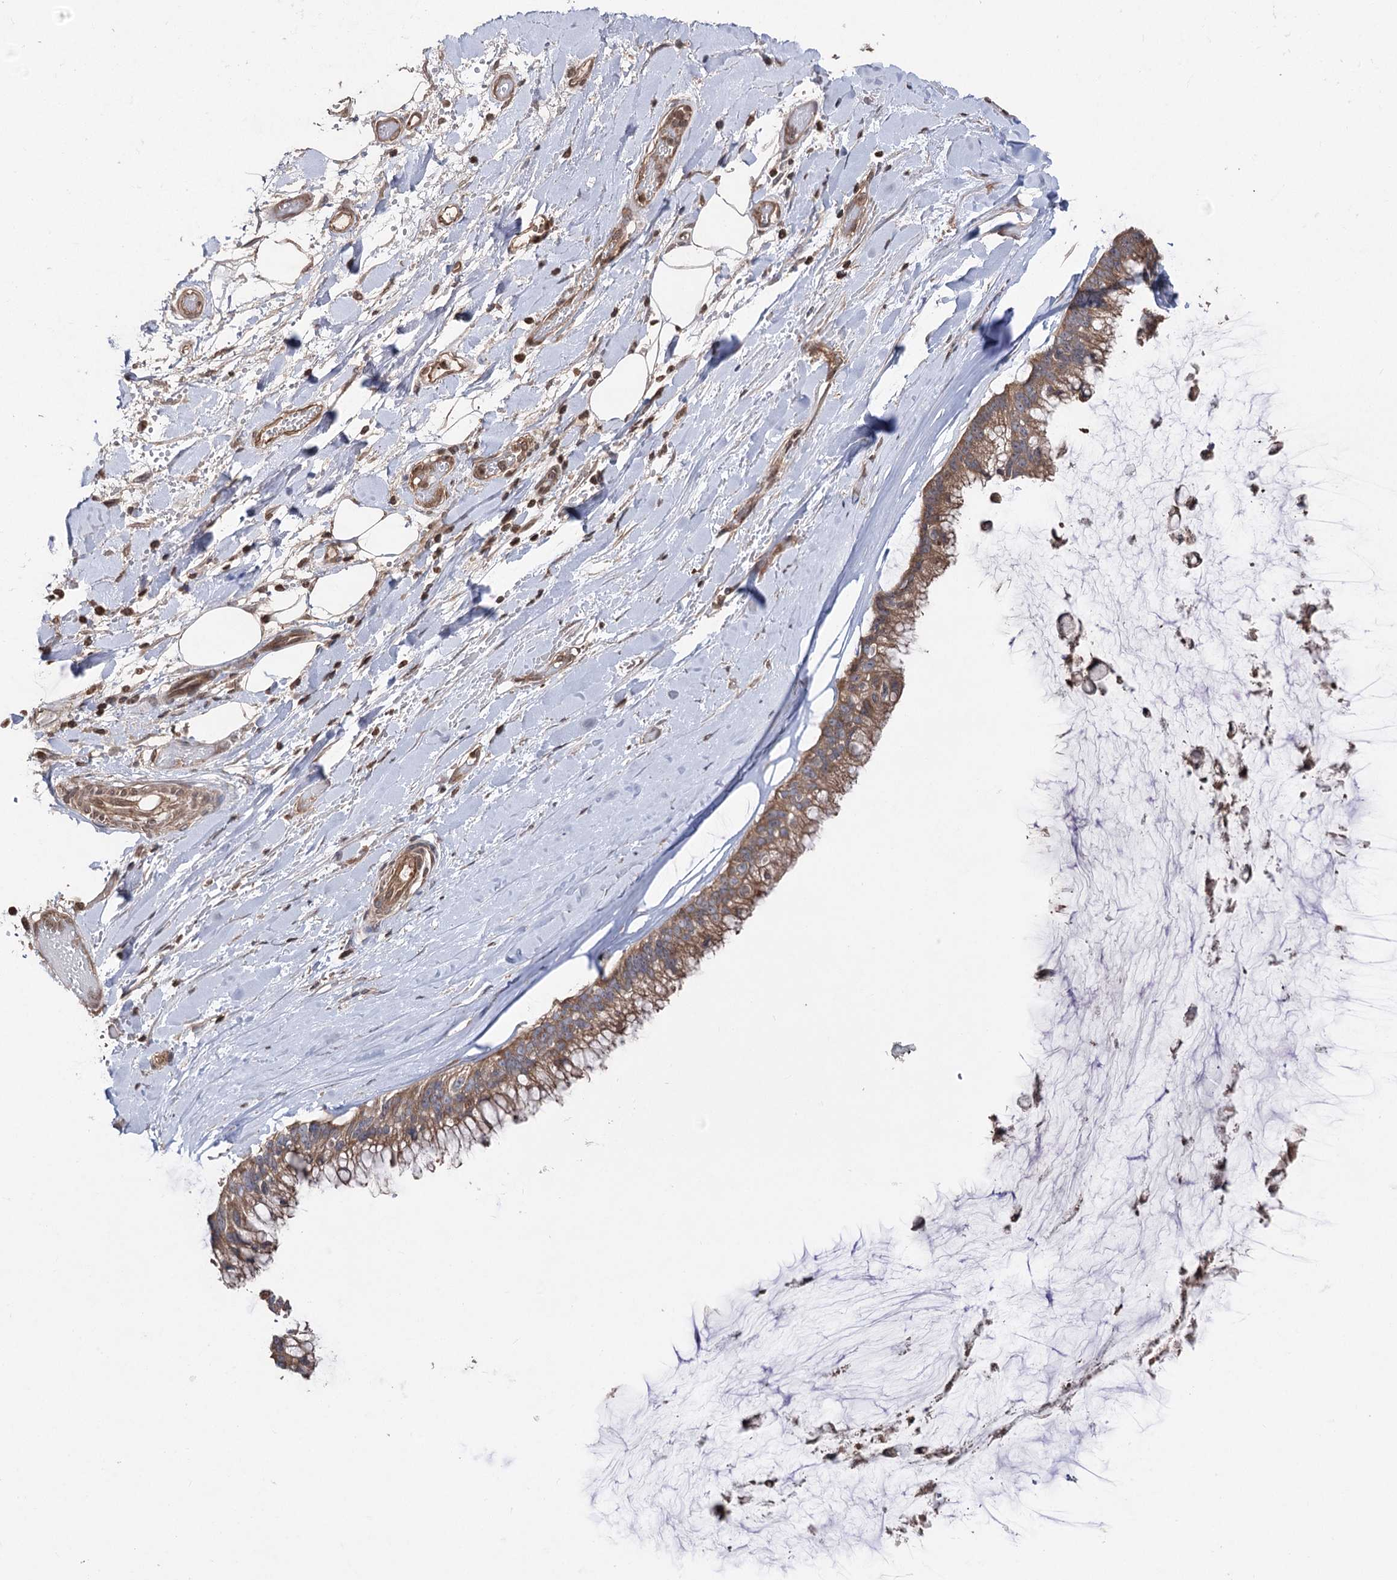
{"staining": {"intensity": "moderate", "quantity": ">75%", "location": "cytoplasmic/membranous"}, "tissue": "ovarian cancer", "cell_type": "Tumor cells", "image_type": "cancer", "snomed": [{"axis": "morphology", "description": "Cystadenocarcinoma, mucinous, NOS"}, {"axis": "topography", "description": "Ovary"}], "caption": "Immunohistochemistry micrograph of human ovarian cancer stained for a protein (brown), which demonstrates medium levels of moderate cytoplasmic/membranous staining in about >75% of tumor cells.", "gene": "LARS2", "patient": {"sex": "female", "age": 39}}